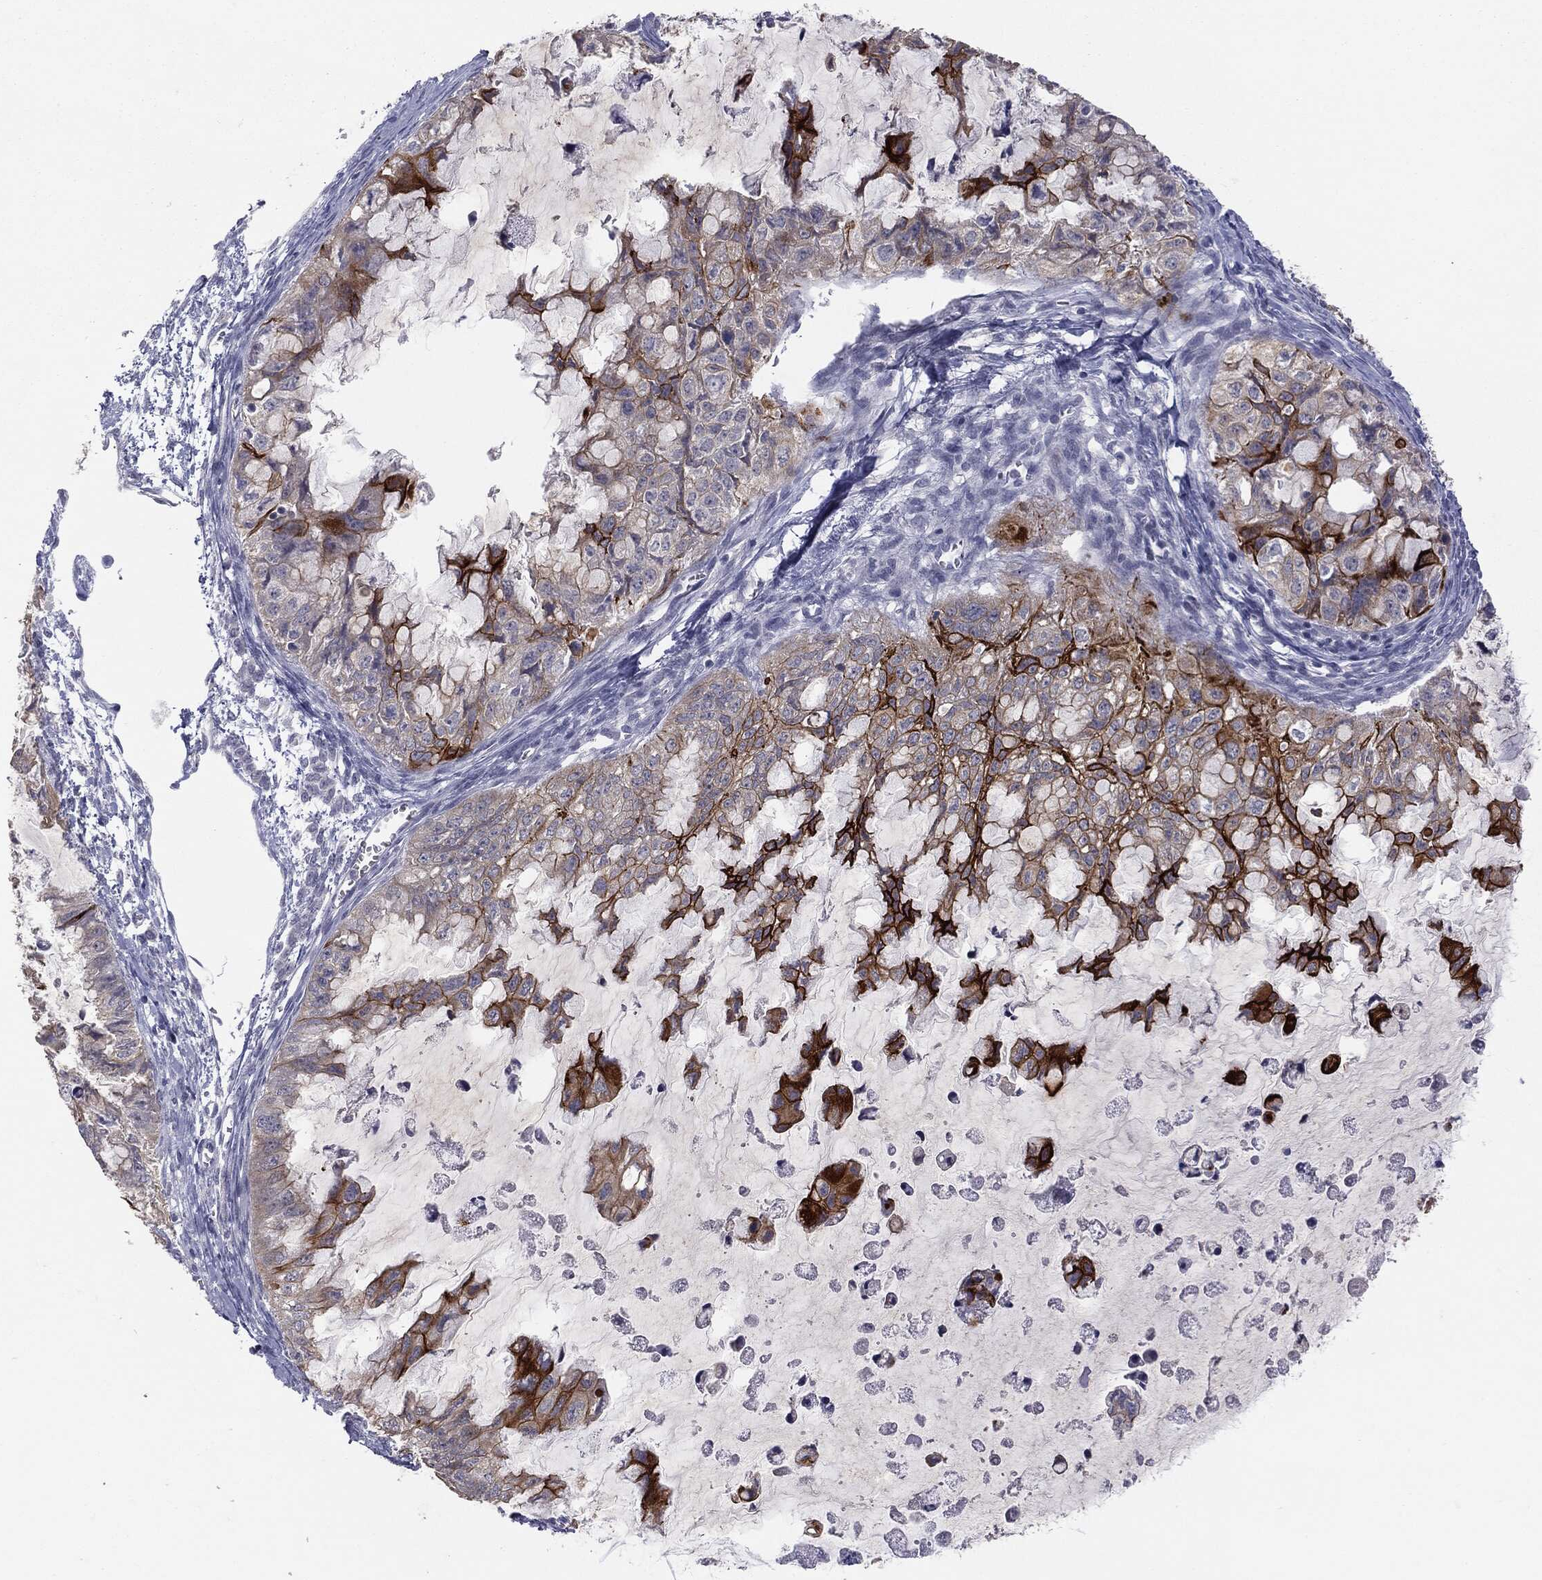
{"staining": {"intensity": "strong", "quantity": "<25%", "location": "cytoplasmic/membranous"}, "tissue": "ovarian cancer", "cell_type": "Tumor cells", "image_type": "cancer", "snomed": [{"axis": "morphology", "description": "Cystadenocarcinoma, mucinous, NOS"}, {"axis": "topography", "description": "Ovary"}], "caption": "An IHC histopathology image of tumor tissue is shown. Protein staining in brown labels strong cytoplasmic/membranous positivity in mucinous cystadenocarcinoma (ovarian) within tumor cells.", "gene": "MUC1", "patient": {"sex": "female", "age": 72}}